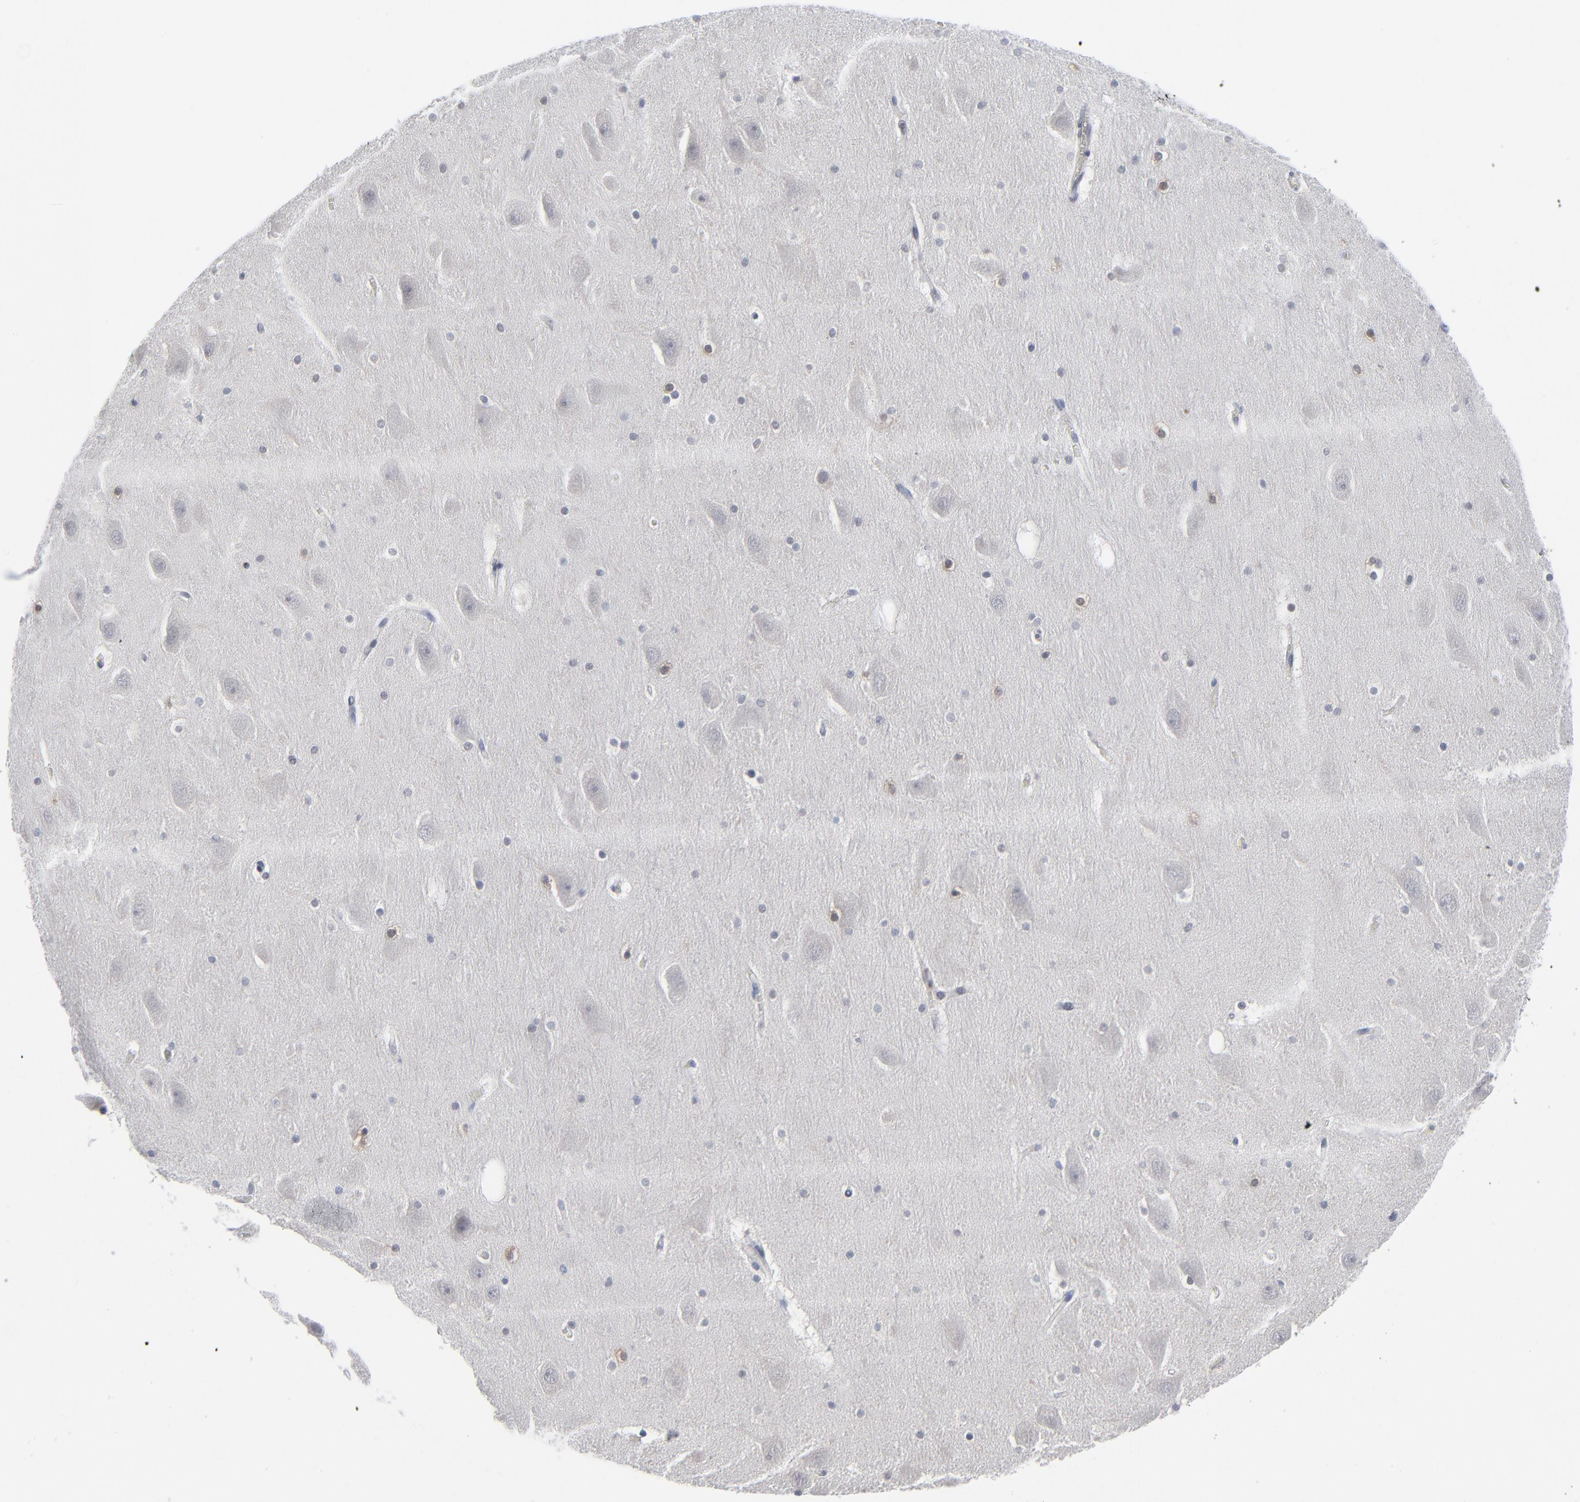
{"staining": {"intensity": "moderate", "quantity": "25%-75%", "location": "nuclear"}, "tissue": "hippocampus", "cell_type": "Glial cells", "image_type": "normal", "snomed": [{"axis": "morphology", "description": "Normal tissue, NOS"}, {"axis": "topography", "description": "Hippocampus"}], "caption": "A medium amount of moderate nuclear expression is identified in about 25%-75% of glial cells in unremarkable hippocampus.", "gene": "FOXN2", "patient": {"sex": "male", "age": 45}}